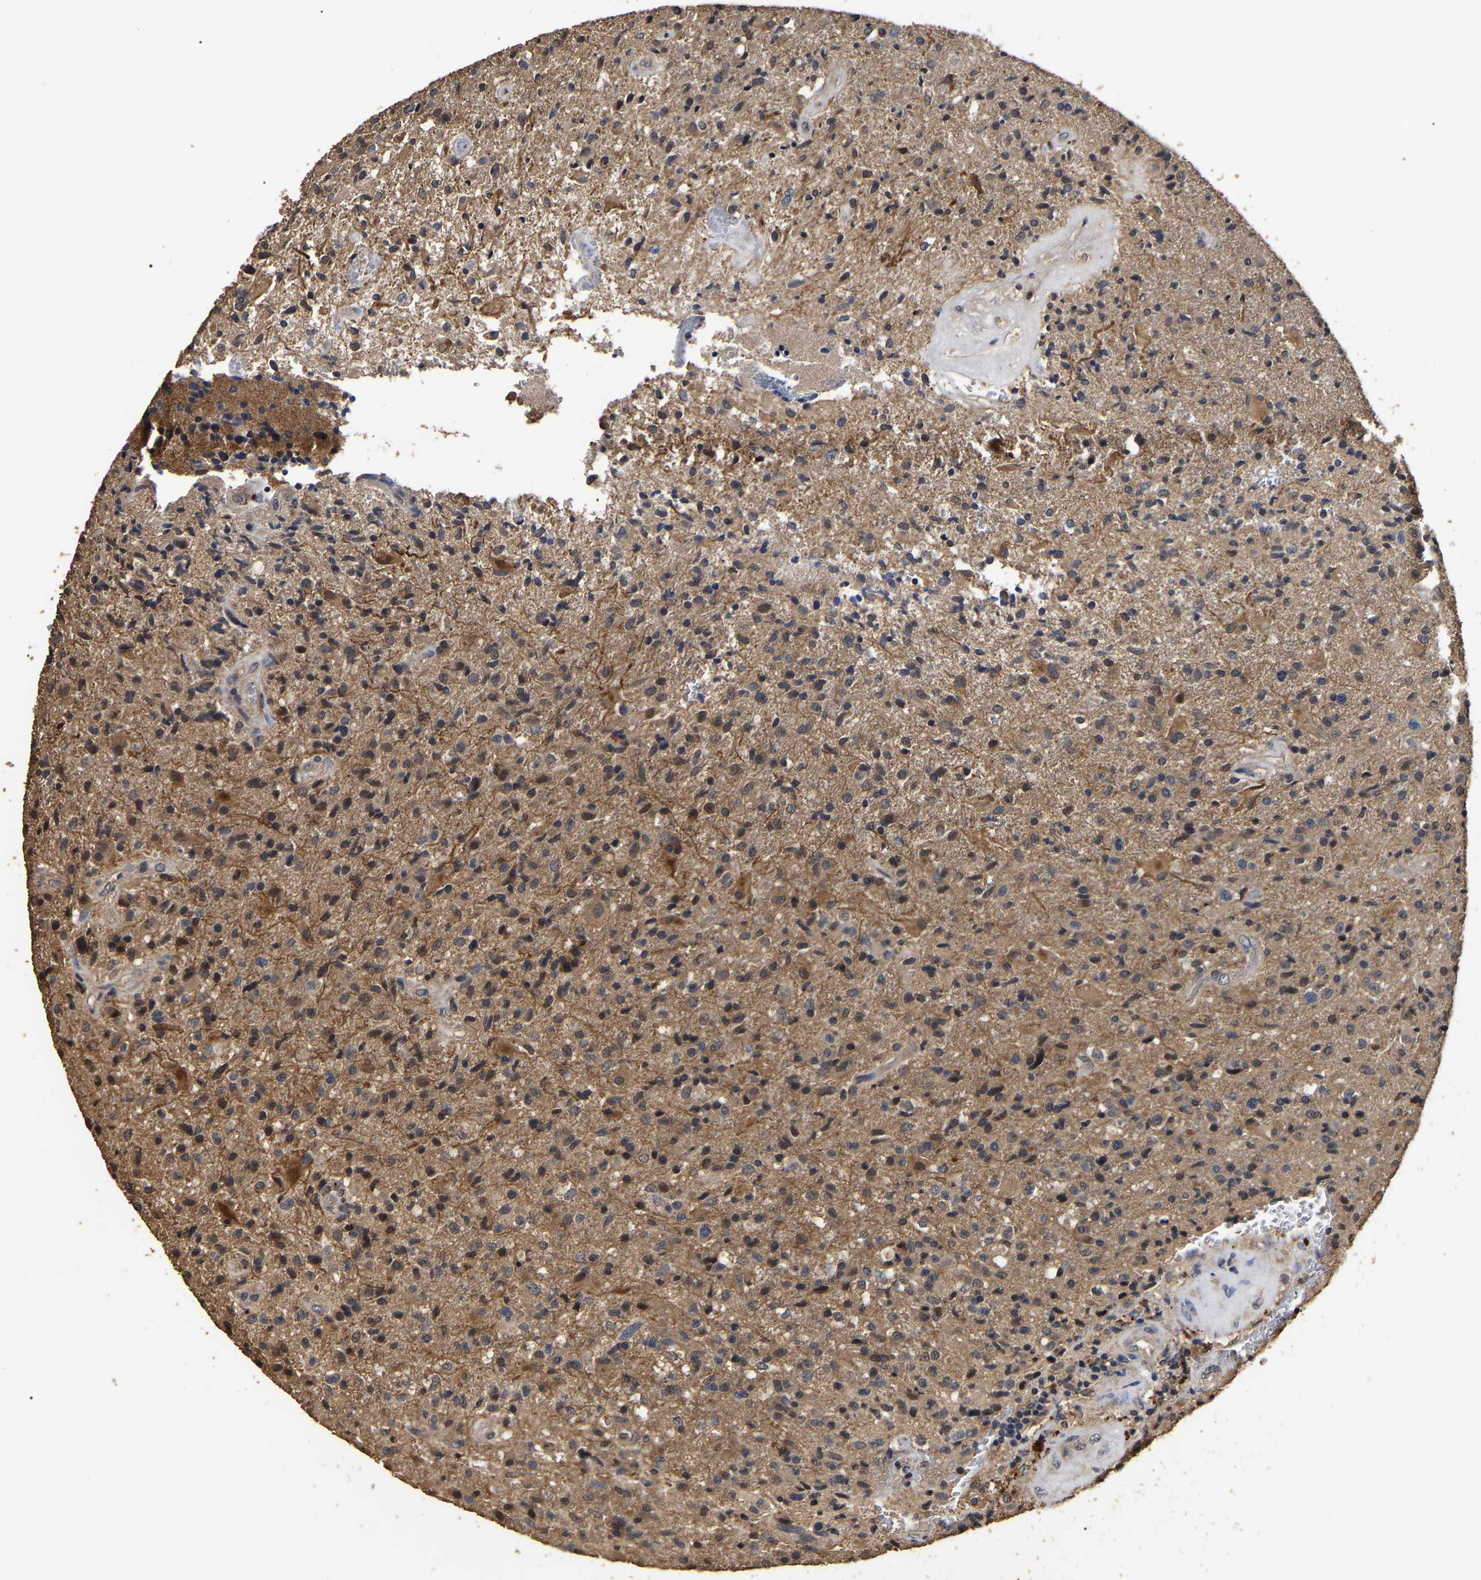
{"staining": {"intensity": "moderate", "quantity": ">75%", "location": "cytoplasmic/membranous"}, "tissue": "glioma", "cell_type": "Tumor cells", "image_type": "cancer", "snomed": [{"axis": "morphology", "description": "Glioma, malignant, High grade"}, {"axis": "topography", "description": "Brain"}], "caption": "This micrograph shows immunohistochemistry staining of human high-grade glioma (malignant), with medium moderate cytoplasmic/membranous staining in approximately >75% of tumor cells.", "gene": "STK32C", "patient": {"sex": "male", "age": 72}}